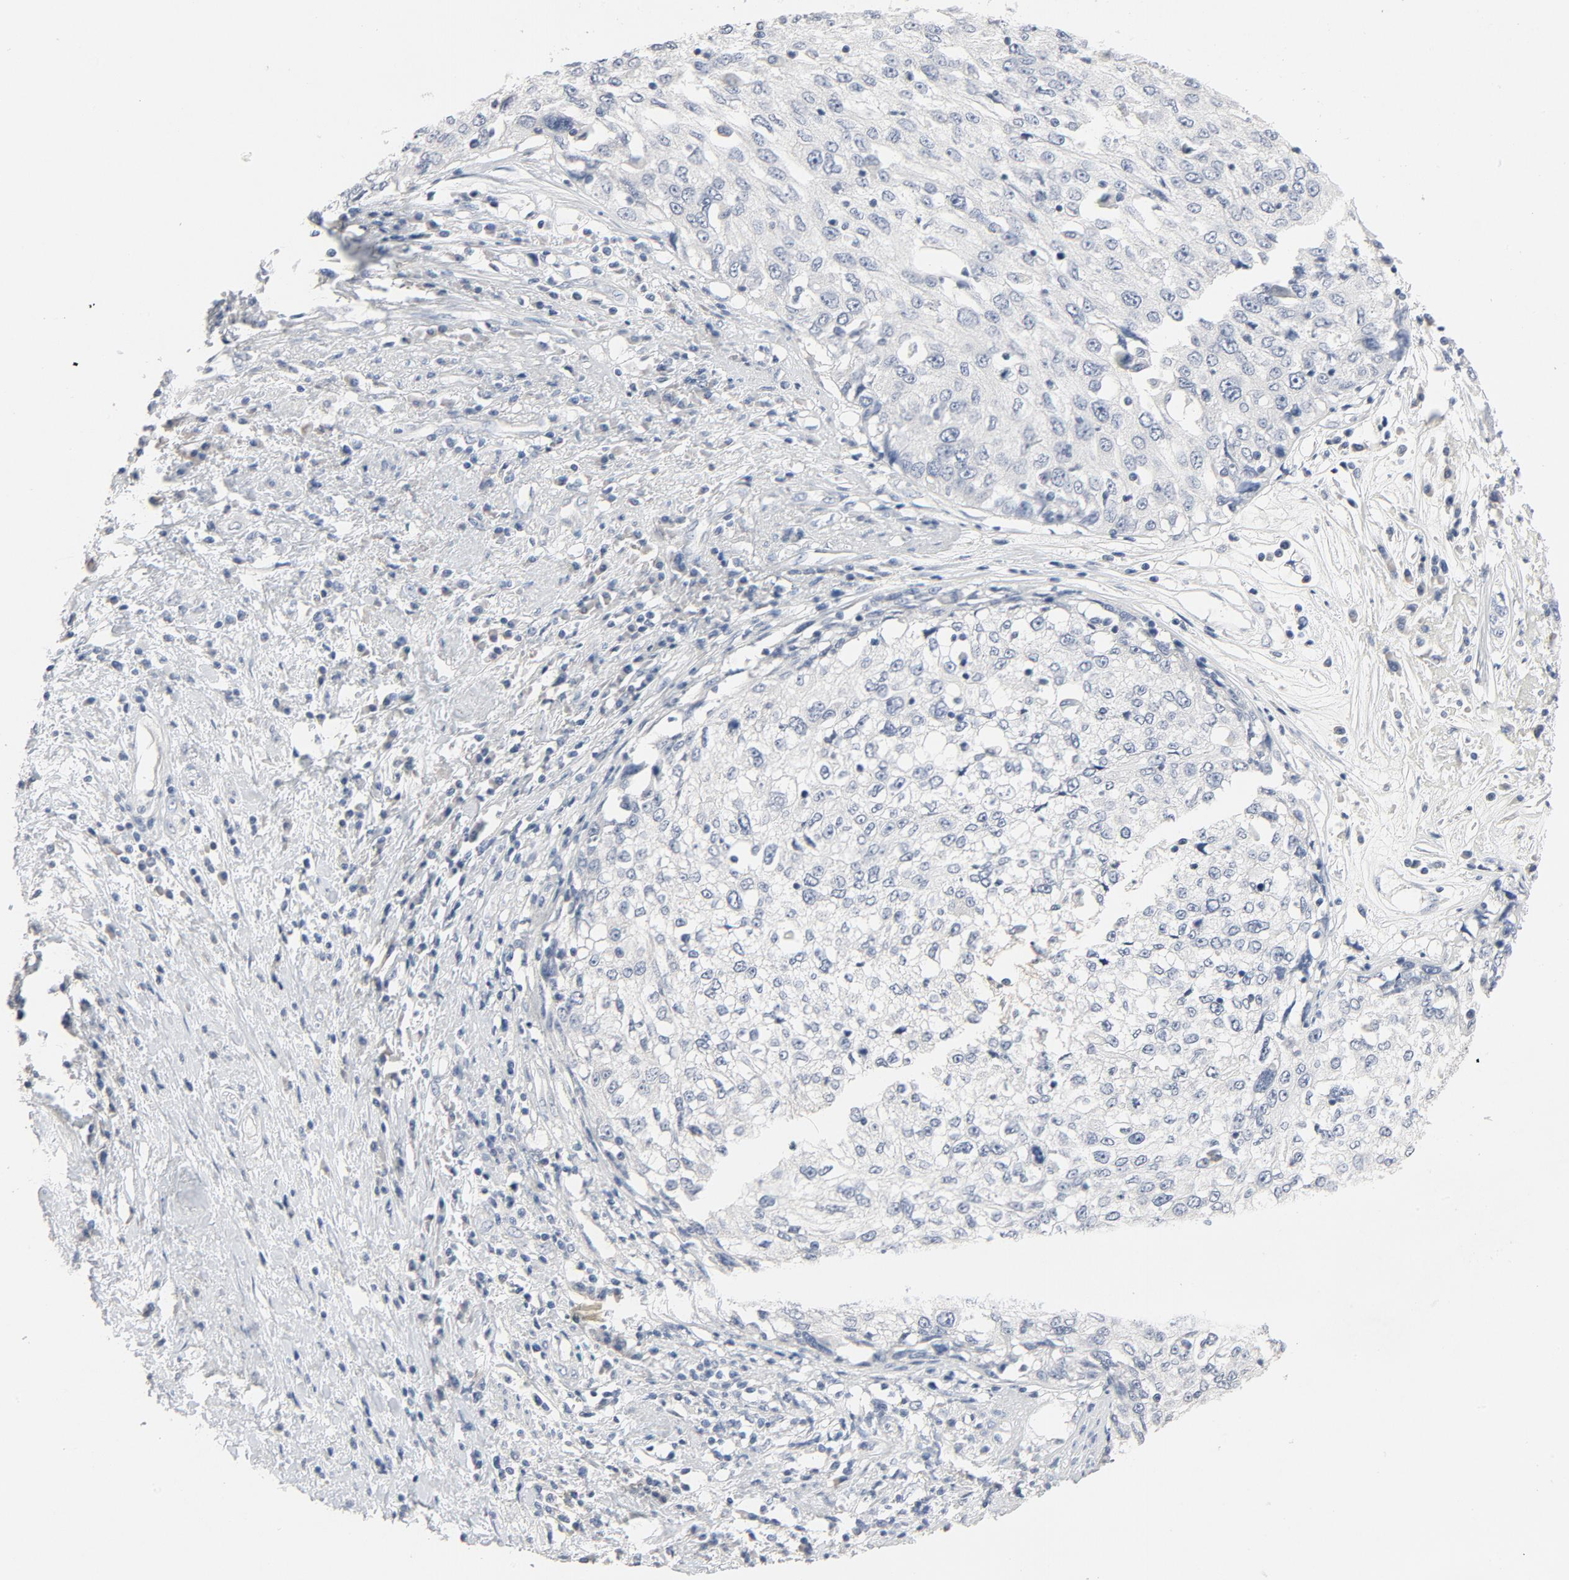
{"staining": {"intensity": "negative", "quantity": "none", "location": "none"}, "tissue": "cervical cancer", "cell_type": "Tumor cells", "image_type": "cancer", "snomed": [{"axis": "morphology", "description": "Squamous cell carcinoma, NOS"}, {"axis": "topography", "description": "Cervix"}], "caption": "The histopathology image demonstrates no significant staining in tumor cells of cervical squamous cell carcinoma.", "gene": "ZCCHC13", "patient": {"sex": "female", "age": 57}}